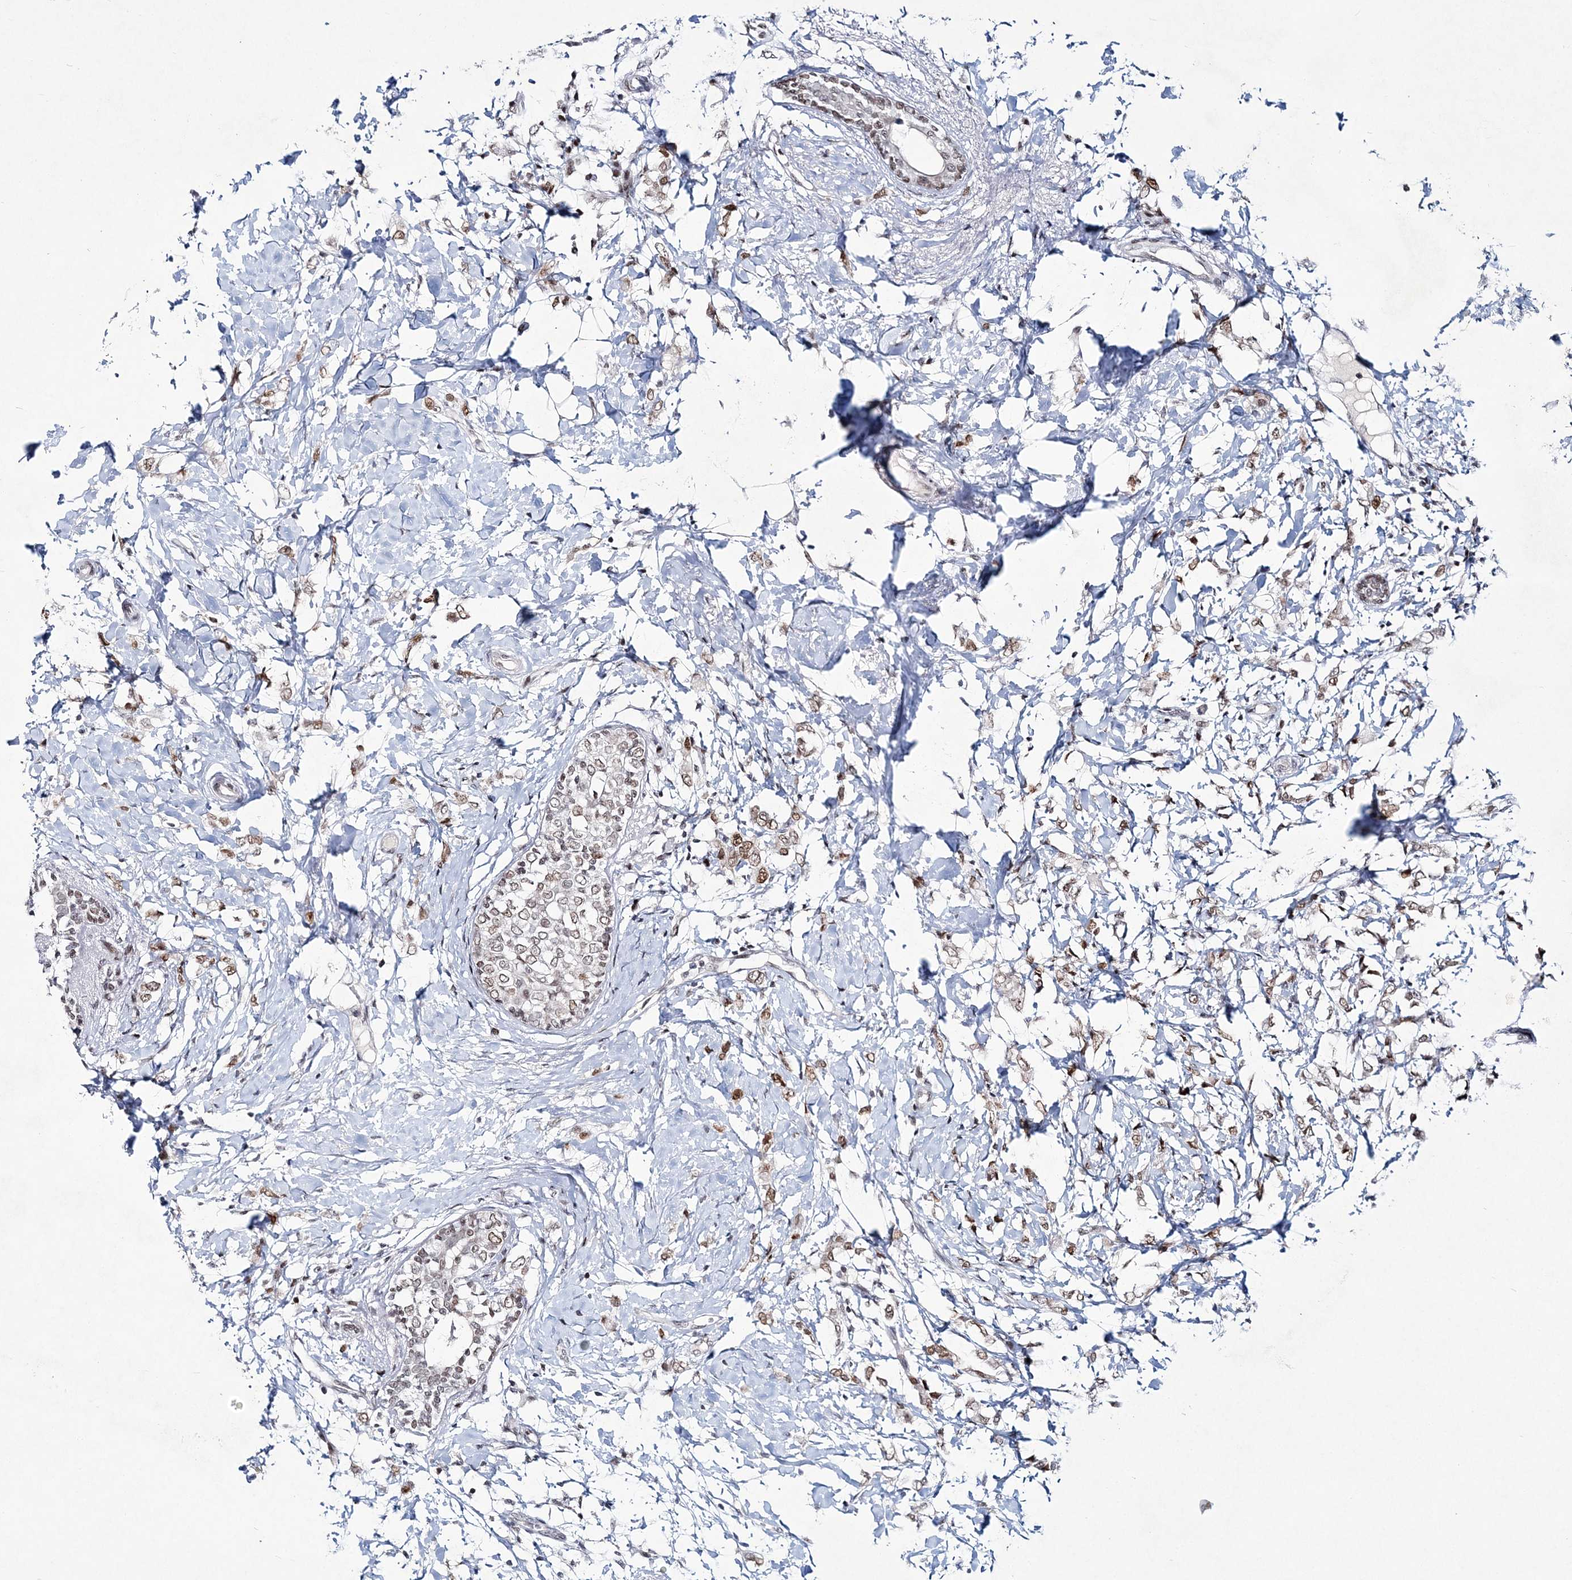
{"staining": {"intensity": "moderate", "quantity": ">75%", "location": "nuclear"}, "tissue": "breast cancer", "cell_type": "Tumor cells", "image_type": "cancer", "snomed": [{"axis": "morphology", "description": "Normal tissue, NOS"}, {"axis": "morphology", "description": "Lobular carcinoma"}, {"axis": "topography", "description": "Breast"}], "caption": "Human breast lobular carcinoma stained with a protein marker shows moderate staining in tumor cells.", "gene": "LRRFIP2", "patient": {"sex": "female", "age": 47}}